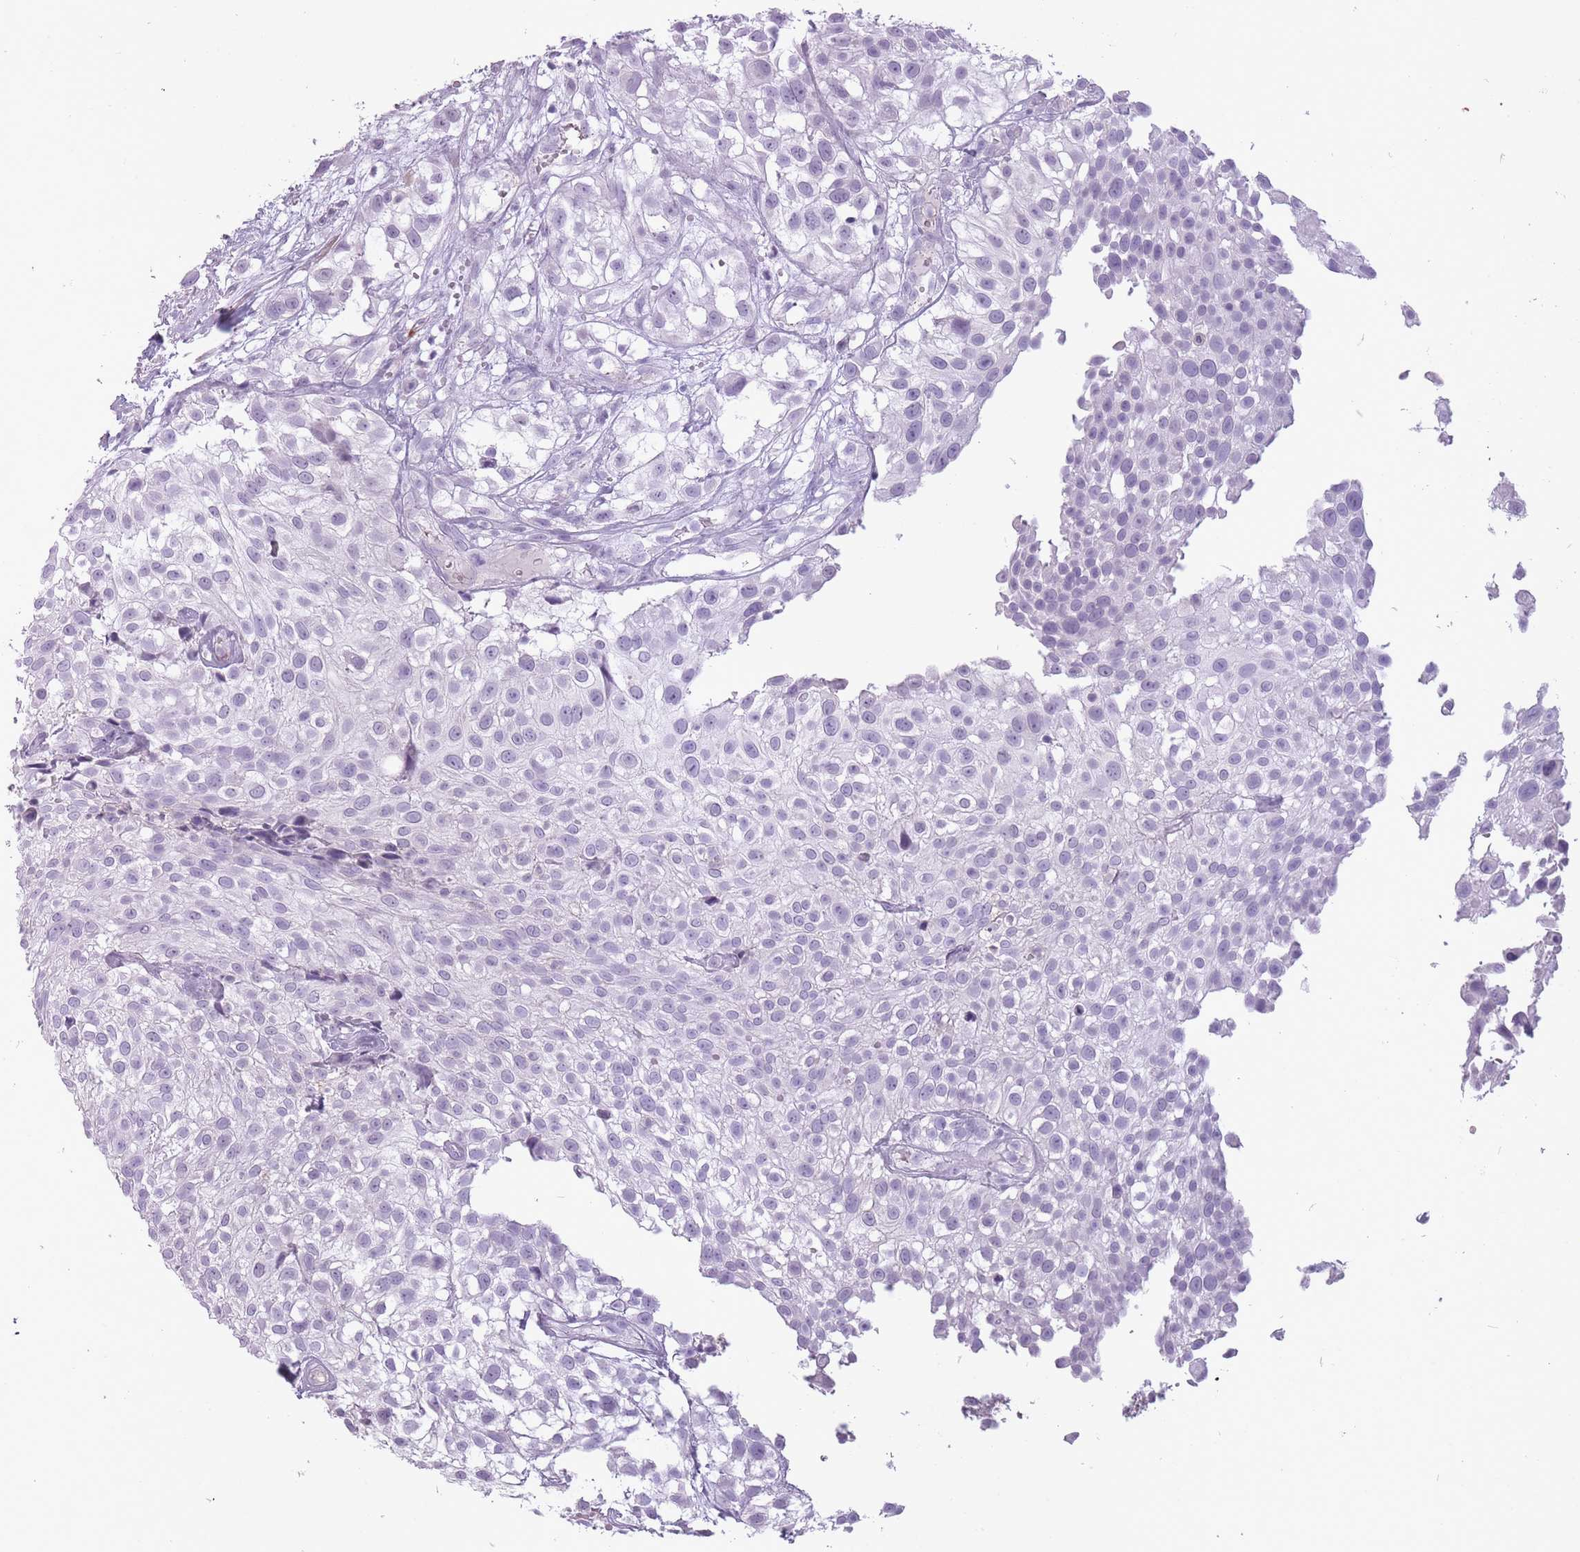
{"staining": {"intensity": "negative", "quantity": "none", "location": "none"}, "tissue": "urothelial cancer", "cell_type": "Tumor cells", "image_type": "cancer", "snomed": [{"axis": "morphology", "description": "Urothelial carcinoma, High grade"}, {"axis": "topography", "description": "Urinary bladder"}], "caption": "Tumor cells show no significant staining in urothelial cancer.", "gene": "RFX4", "patient": {"sex": "male", "age": 56}}